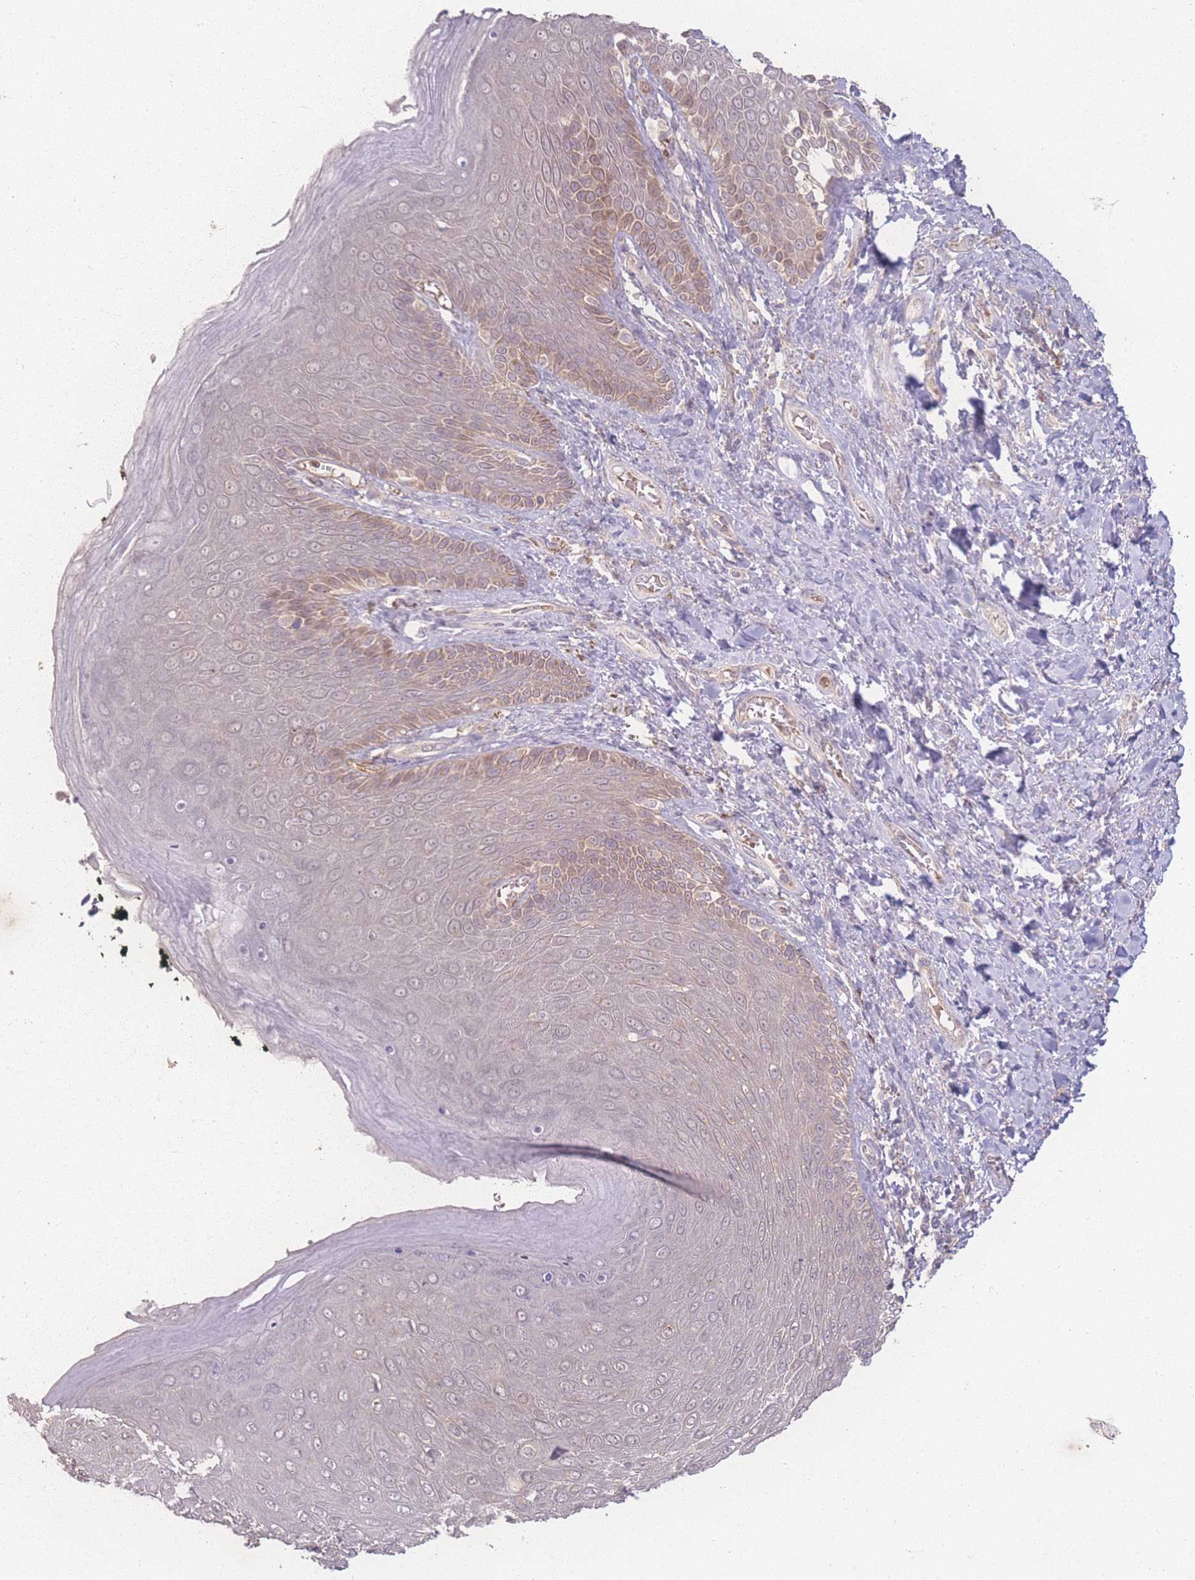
{"staining": {"intensity": "moderate", "quantity": "25%-75%", "location": "cytoplasmic/membranous"}, "tissue": "skin", "cell_type": "Epidermal cells", "image_type": "normal", "snomed": [{"axis": "morphology", "description": "Normal tissue, NOS"}, {"axis": "topography", "description": "Anal"}], "caption": "Unremarkable skin was stained to show a protein in brown. There is medium levels of moderate cytoplasmic/membranous positivity in approximately 25%-75% of epidermal cells. (DAB = brown stain, brightfield microscopy at high magnification).", "gene": "INSR", "patient": {"sex": "female", "age": 89}}